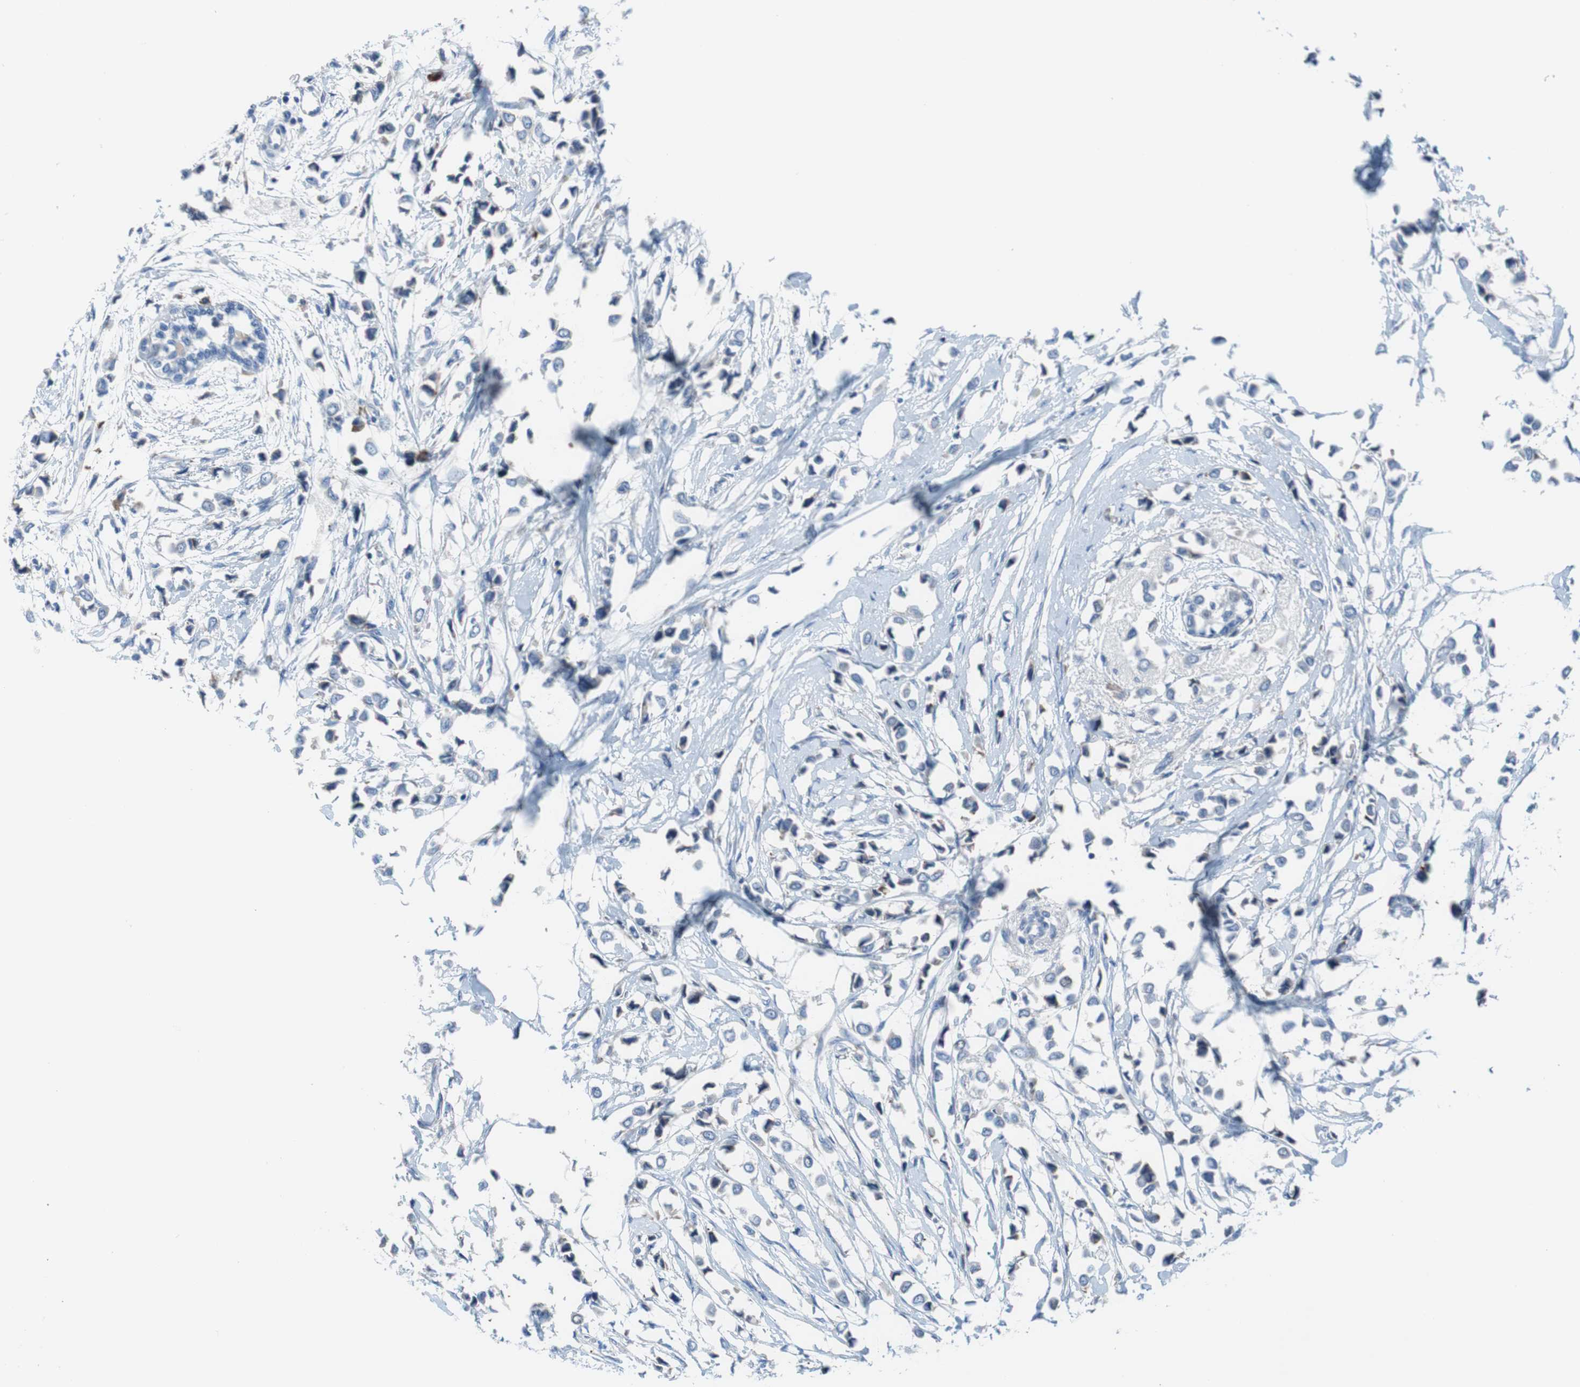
{"staining": {"intensity": "negative", "quantity": "none", "location": "none"}, "tissue": "breast cancer", "cell_type": "Tumor cells", "image_type": "cancer", "snomed": [{"axis": "morphology", "description": "Lobular carcinoma"}, {"axis": "topography", "description": "Breast"}], "caption": "Breast lobular carcinoma stained for a protein using immunohistochemistry (IHC) displays no staining tumor cells.", "gene": "KANSL1", "patient": {"sex": "female", "age": 51}}